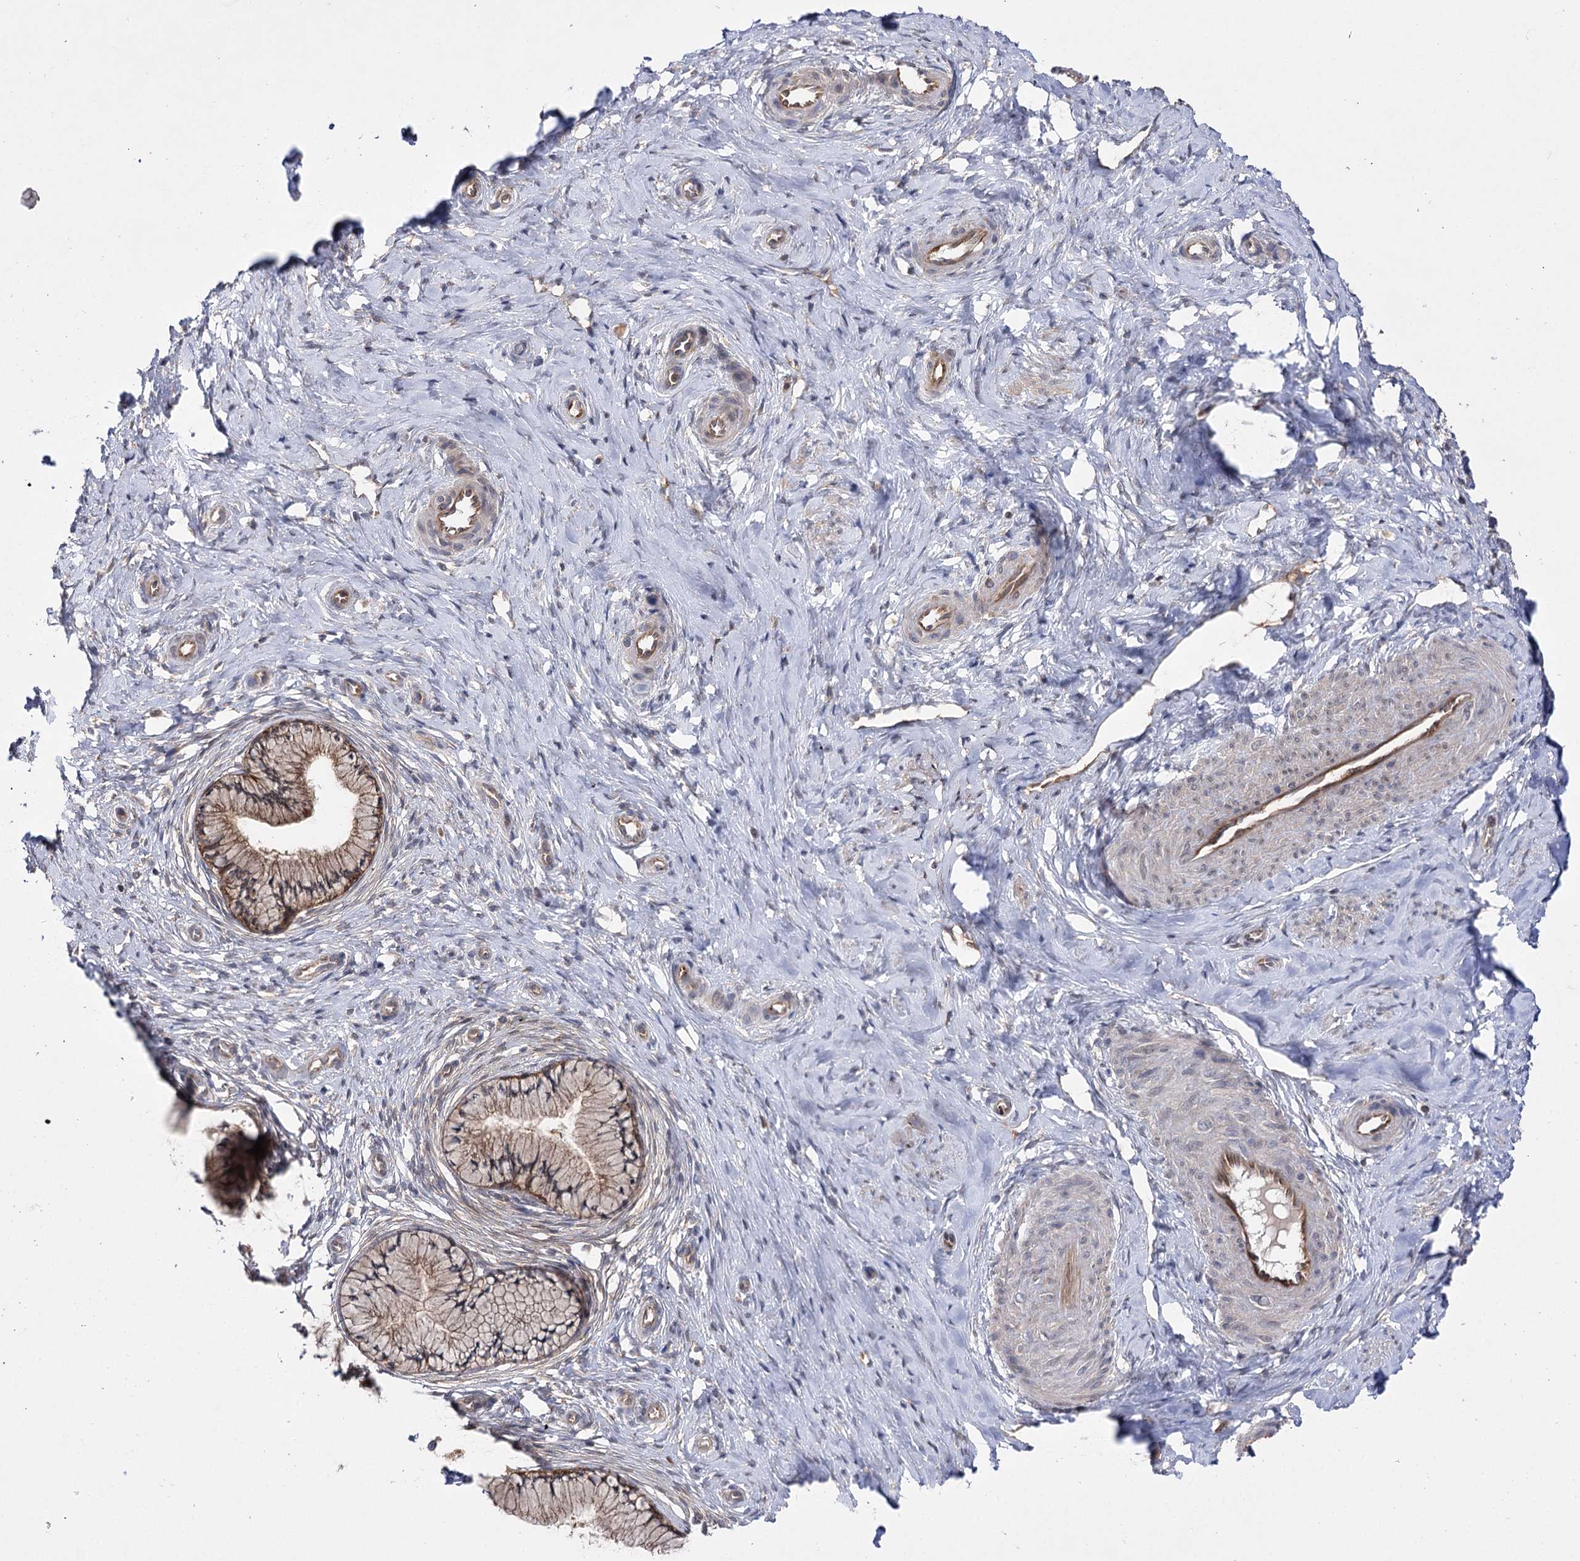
{"staining": {"intensity": "moderate", "quantity": ">75%", "location": "cytoplasmic/membranous"}, "tissue": "cervix", "cell_type": "Glandular cells", "image_type": "normal", "snomed": [{"axis": "morphology", "description": "Normal tissue, NOS"}, {"axis": "topography", "description": "Cervix"}], "caption": "A micrograph showing moderate cytoplasmic/membranous positivity in approximately >75% of glandular cells in normal cervix, as visualized by brown immunohistochemical staining.", "gene": "BCR", "patient": {"sex": "female", "age": 36}}